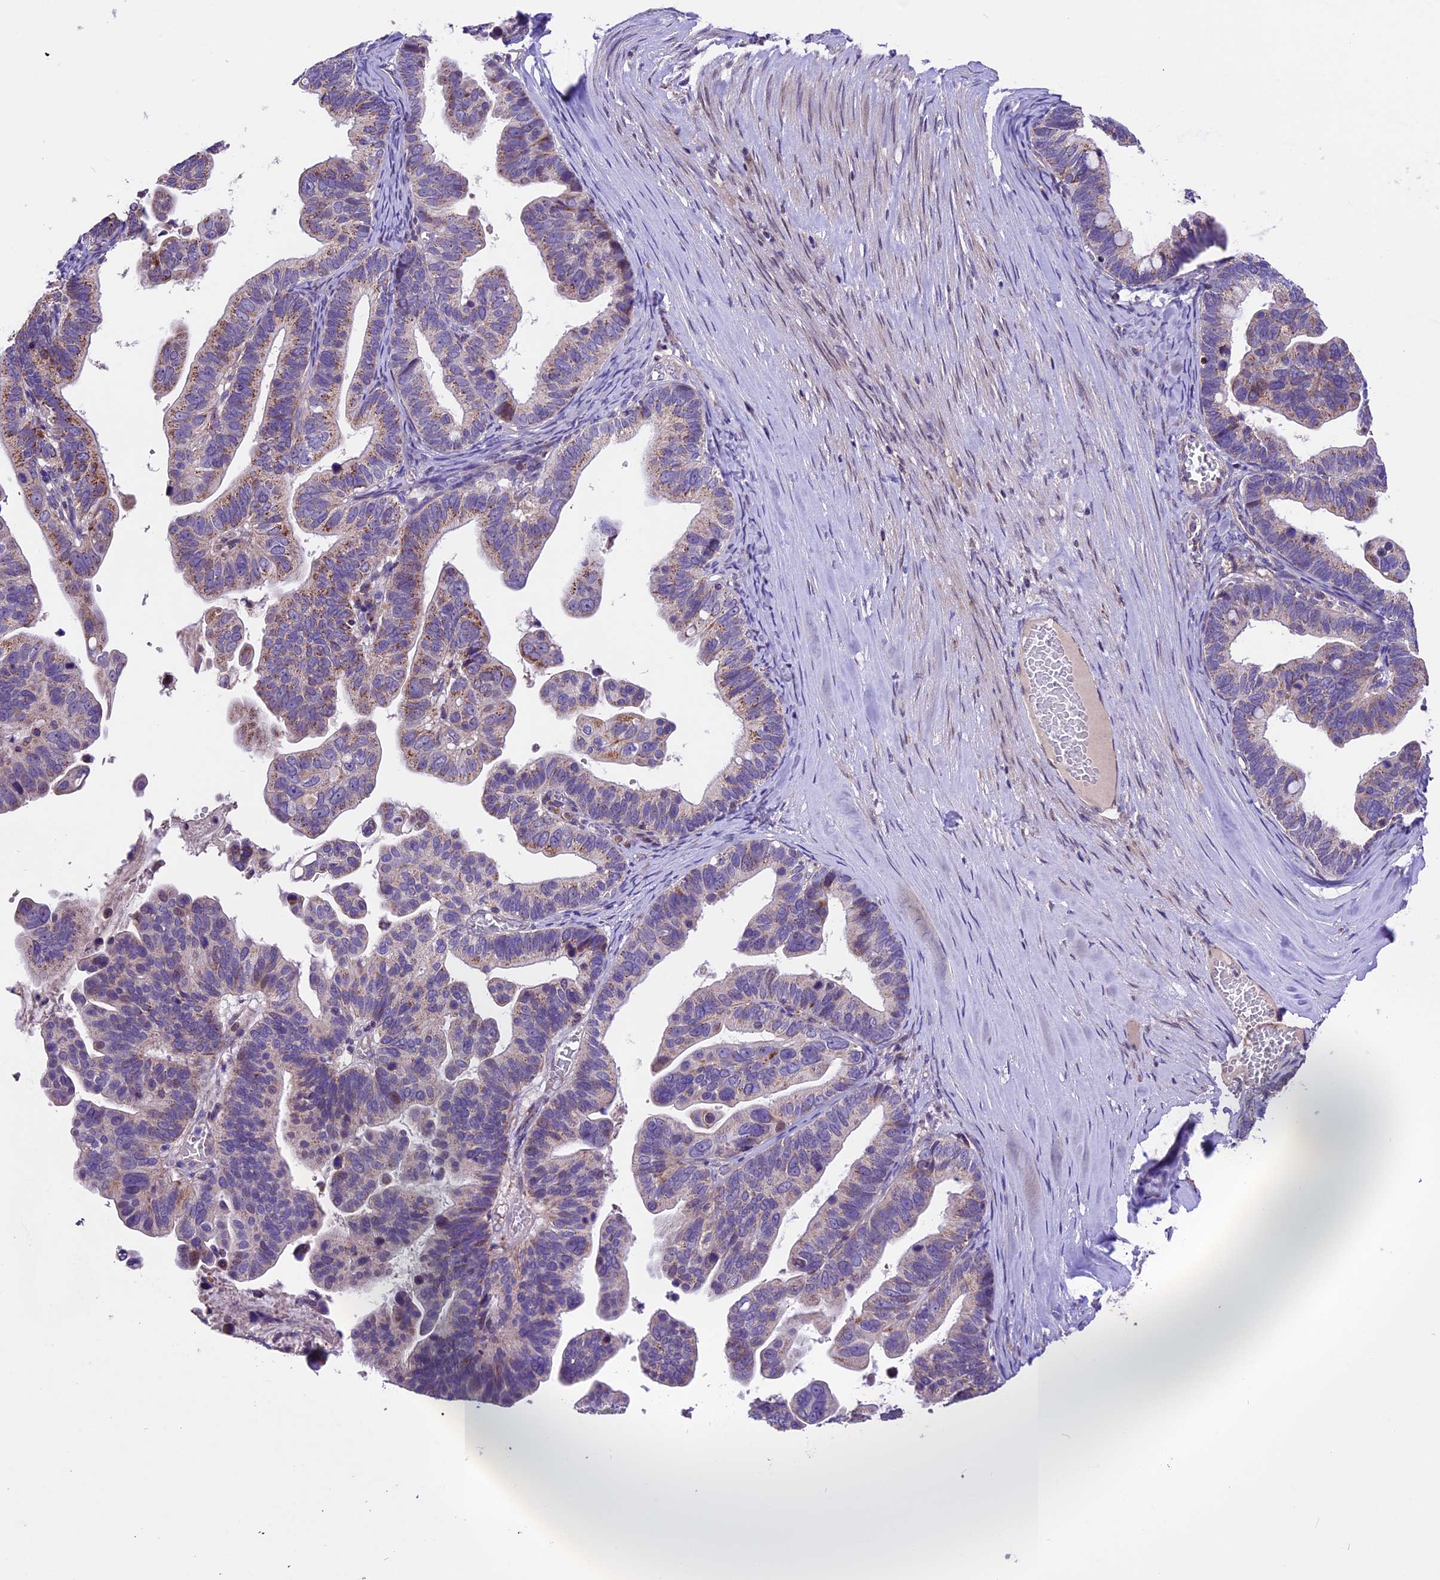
{"staining": {"intensity": "moderate", "quantity": "<25%", "location": "cytoplasmic/membranous"}, "tissue": "ovarian cancer", "cell_type": "Tumor cells", "image_type": "cancer", "snomed": [{"axis": "morphology", "description": "Cystadenocarcinoma, serous, NOS"}, {"axis": "topography", "description": "Ovary"}], "caption": "A brown stain shows moderate cytoplasmic/membranous staining of a protein in human ovarian cancer tumor cells.", "gene": "DDX28", "patient": {"sex": "female", "age": 56}}